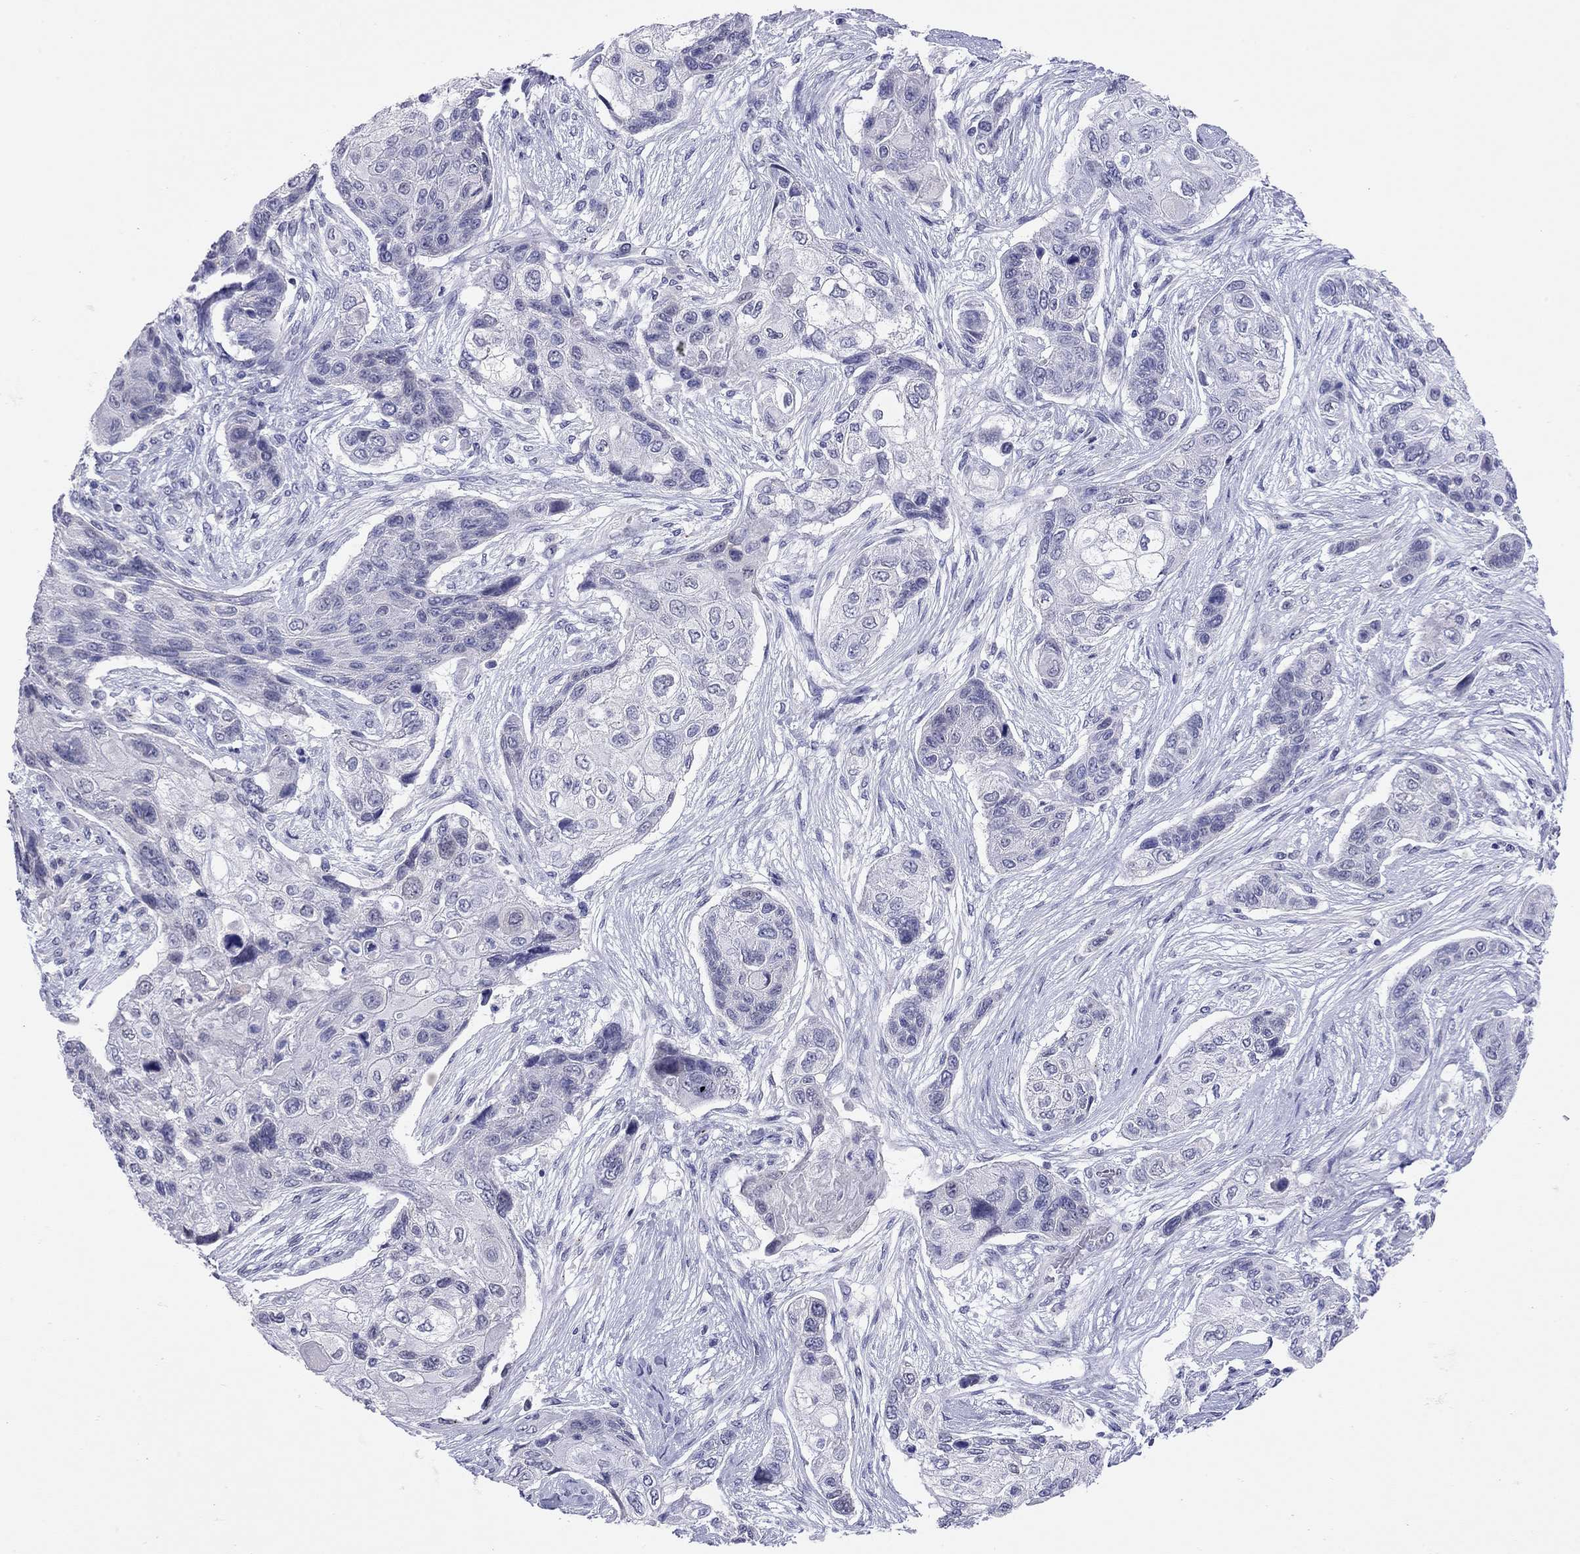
{"staining": {"intensity": "negative", "quantity": "none", "location": "none"}, "tissue": "lung cancer", "cell_type": "Tumor cells", "image_type": "cancer", "snomed": [{"axis": "morphology", "description": "Squamous cell carcinoma, NOS"}, {"axis": "topography", "description": "Lung"}], "caption": "Tumor cells are negative for brown protein staining in lung cancer.", "gene": "ARMC12", "patient": {"sex": "male", "age": 69}}